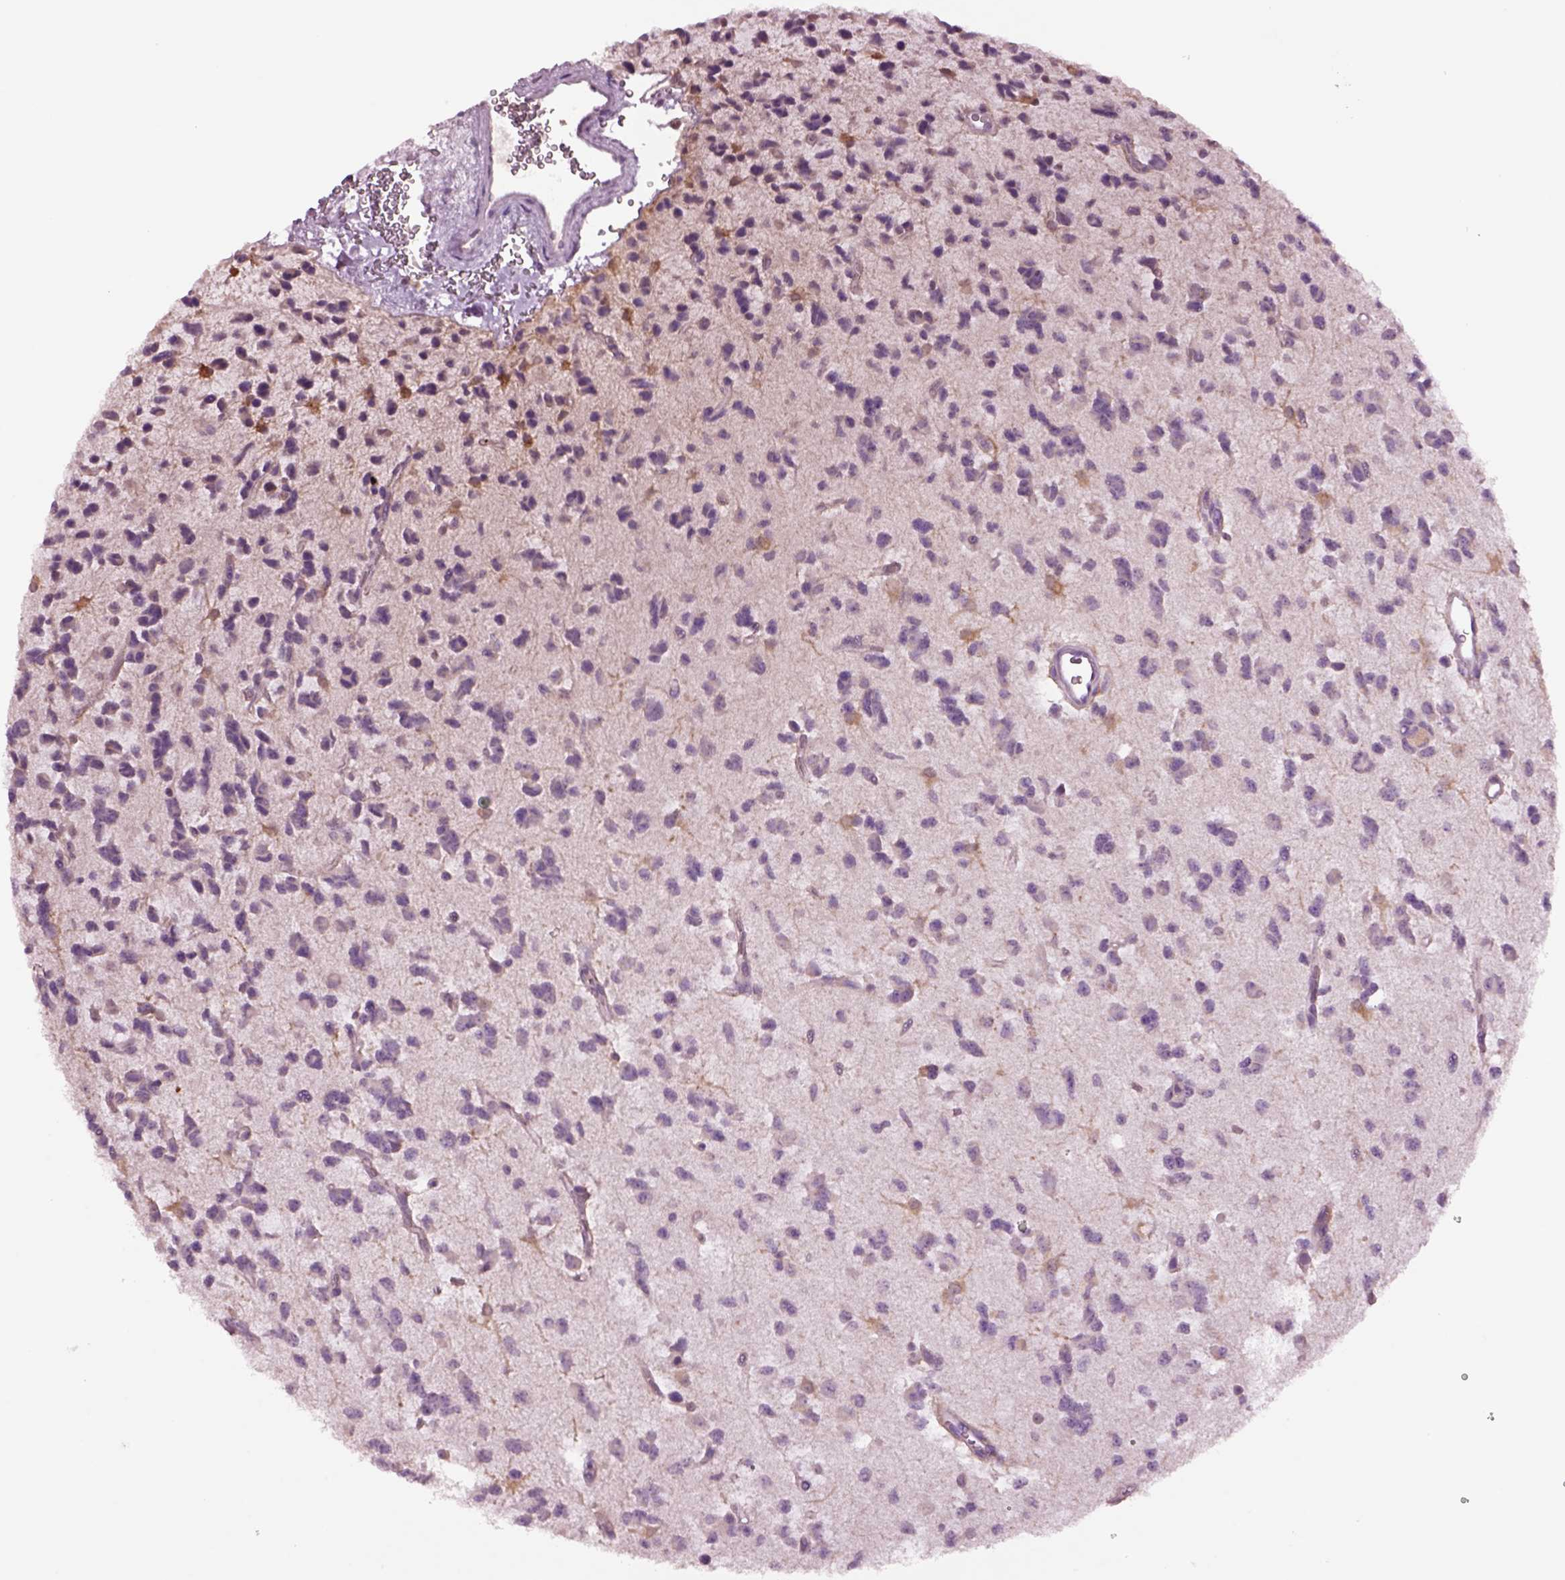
{"staining": {"intensity": "negative", "quantity": "none", "location": "none"}, "tissue": "glioma", "cell_type": "Tumor cells", "image_type": "cancer", "snomed": [{"axis": "morphology", "description": "Glioma, malignant, Low grade"}, {"axis": "topography", "description": "Brain"}], "caption": "An image of glioma stained for a protein demonstrates no brown staining in tumor cells.", "gene": "CLPSL1", "patient": {"sex": "female", "age": 45}}